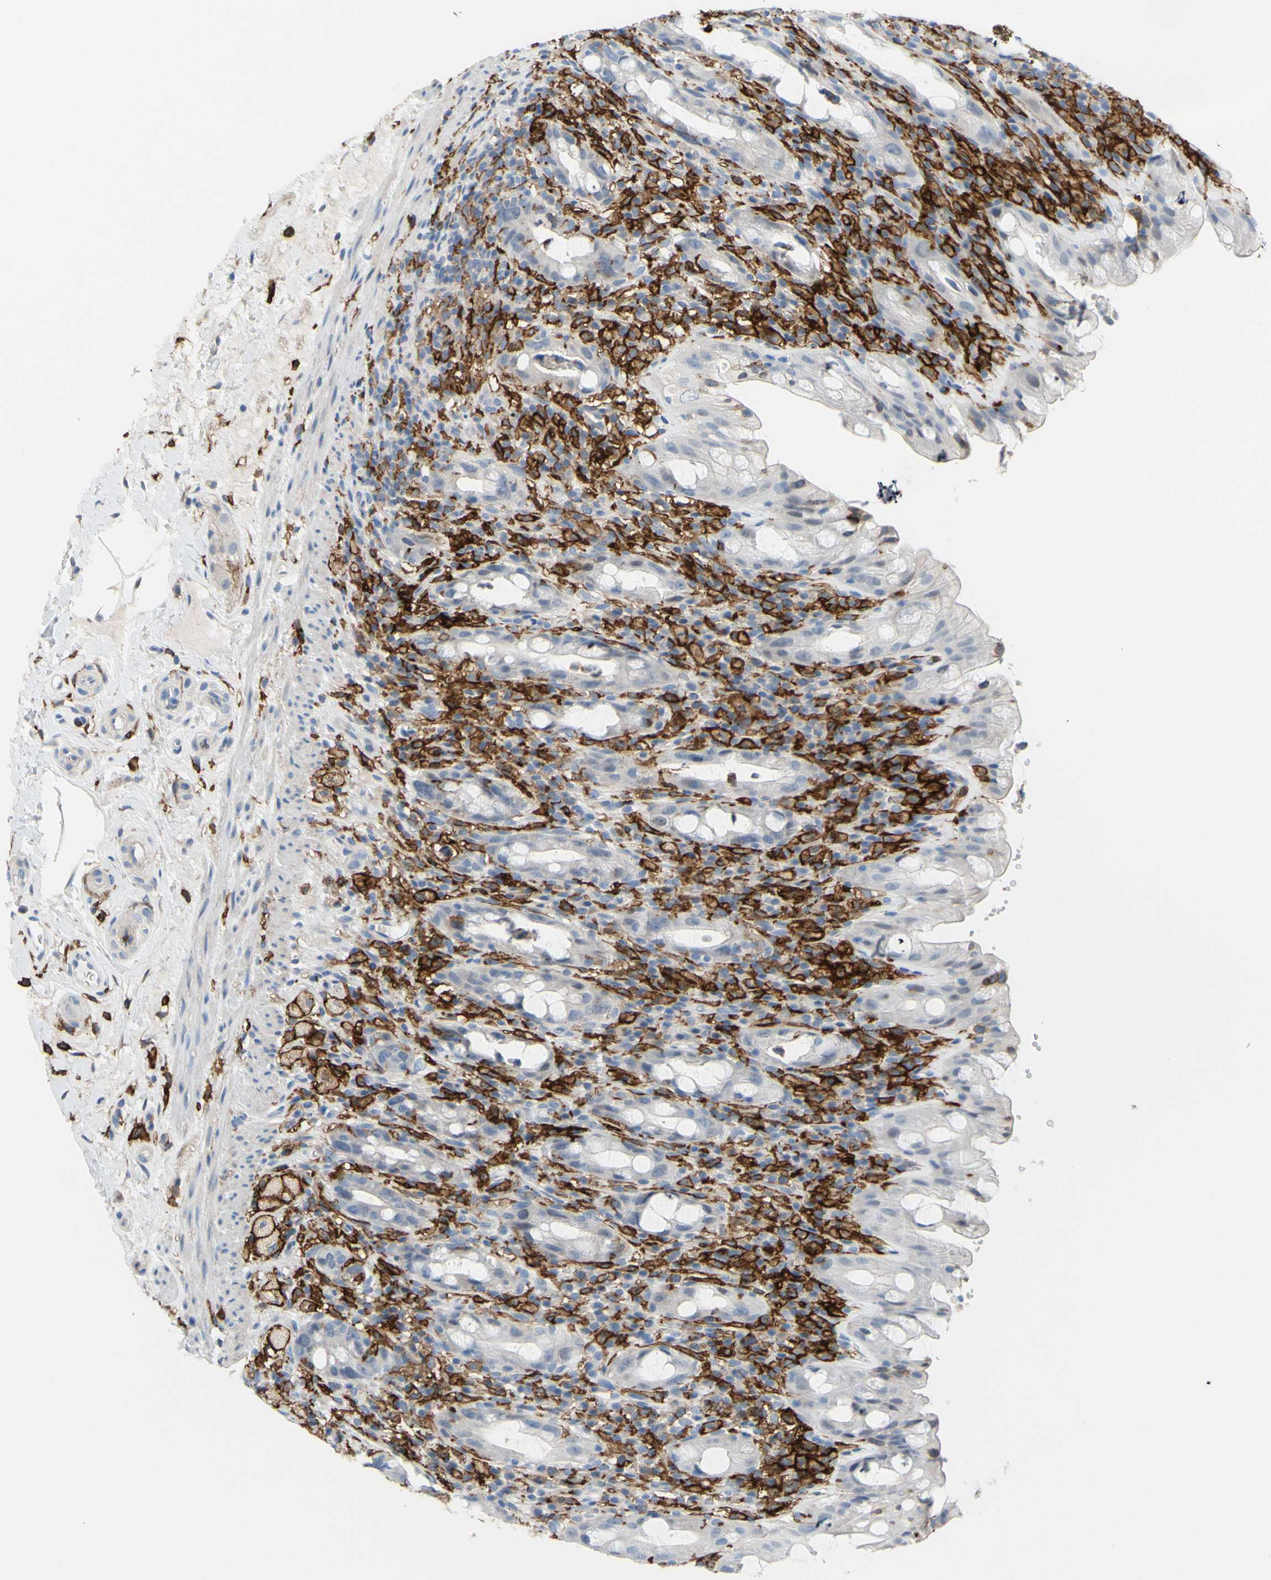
{"staining": {"intensity": "negative", "quantity": "none", "location": "none"}, "tissue": "rectum", "cell_type": "Glandular cells", "image_type": "normal", "snomed": [{"axis": "morphology", "description": "Normal tissue, NOS"}, {"axis": "topography", "description": "Rectum"}], "caption": "High magnification brightfield microscopy of normal rectum stained with DAB (brown) and counterstained with hematoxylin (blue): glandular cells show no significant positivity. (DAB immunohistochemistry (IHC) visualized using brightfield microscopy, high magnification).", "gene": "FCGR2A", "patient": {"sex": "male", "age": 44}}